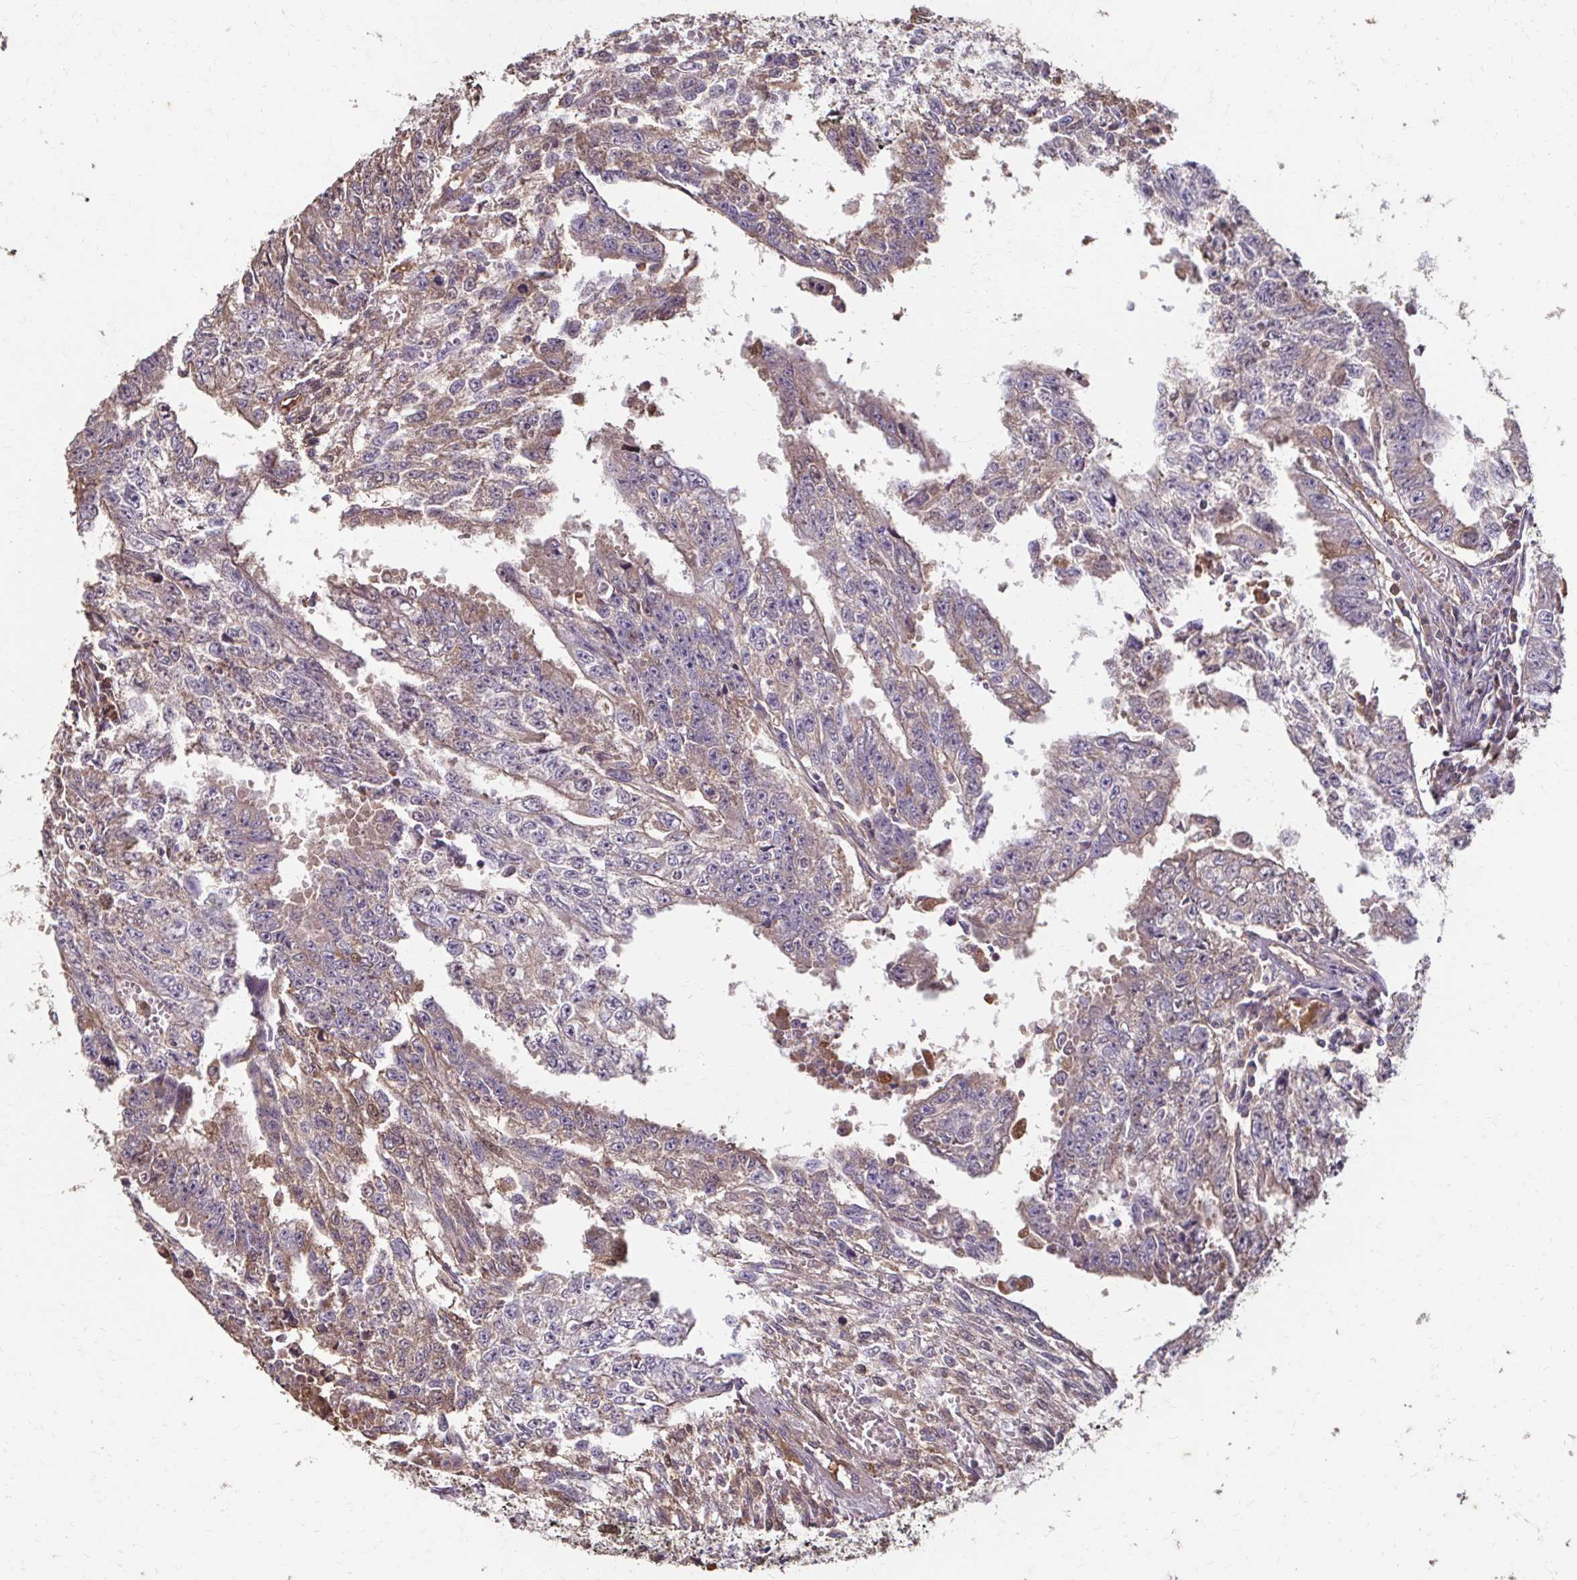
{"staining": {"intensity": "negative", "quantity": "none", "location": "none"}, "tissue": "testis cancer", "cell_type": "Tumor cells", "image_type": "cancer", "snomed": [{"axis": "morphology", "description": "Carcinoma, Embryonal, NOS"}, {"axis": "morphology", "description": "Teratoma, malignant, NOS"}, {"axis": "topography", "description": "Testis"}], "caption": "There is no significant expression in tumor cells of malignant teratoma (testis).", "gene": "IL18BP", "patient": {"sex": "male", "age": 24}}